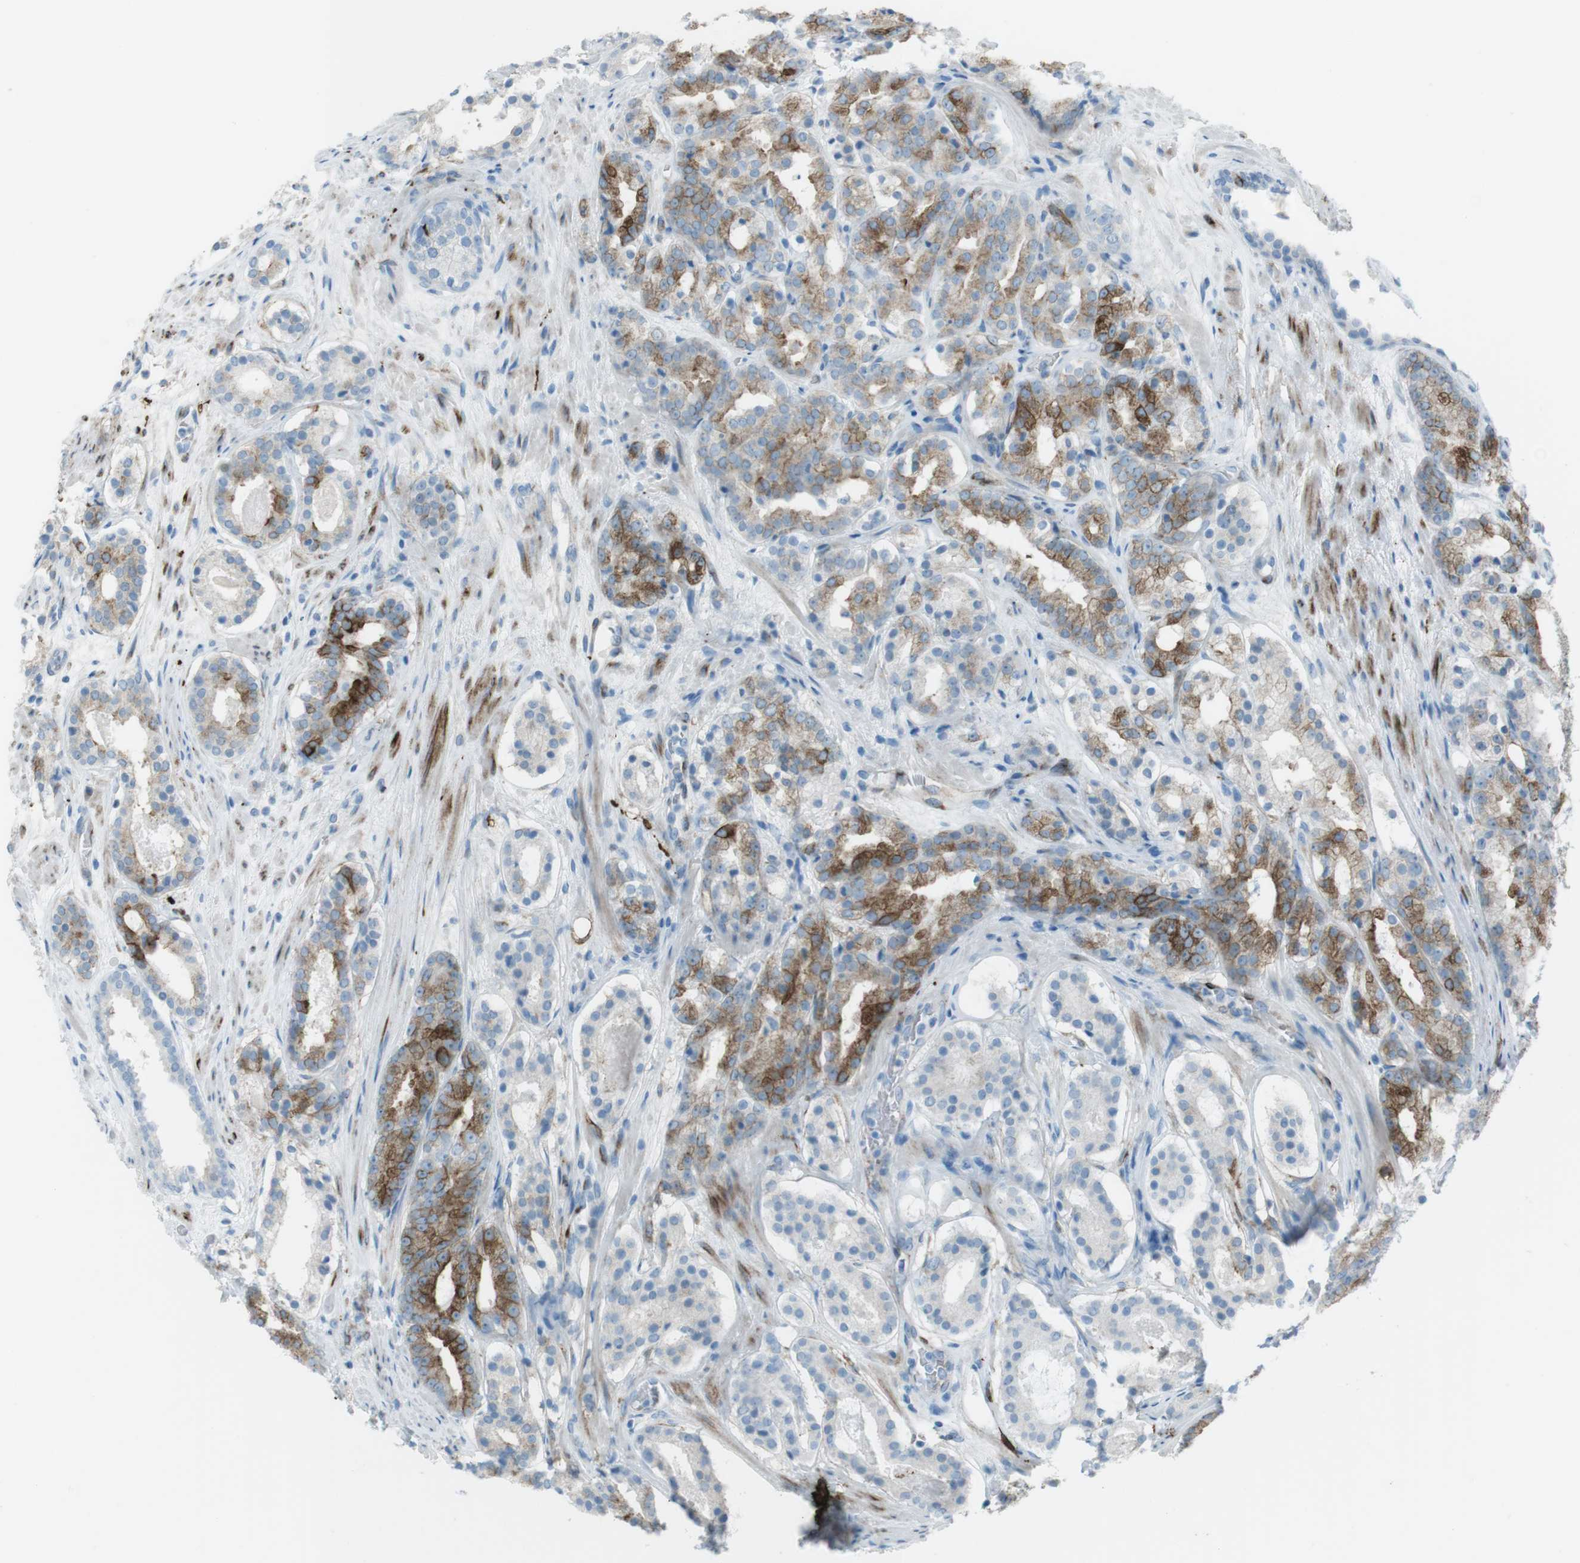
{"staining": {"intensity": "moderate", "quantity": "25%-75%", "location": "cytoplasmic/membranous"}, "tissue": "prostate cancer", "cell_type": "Tumor cells", "image_type": "cancer", "snomed": [{"axis": "morphology", "description": "Adenocarcinoma, Low grade"}, {"axis": "topography", "description": "Prostate"}], "caption": "Prostate adenocarcinoma (low-grade) stained for a protein shows moderate cytoplasmic/membranous positivity in tumor cells.", "gene": "TUBB2A", "patient": {"sex": "male", "age": 69}}